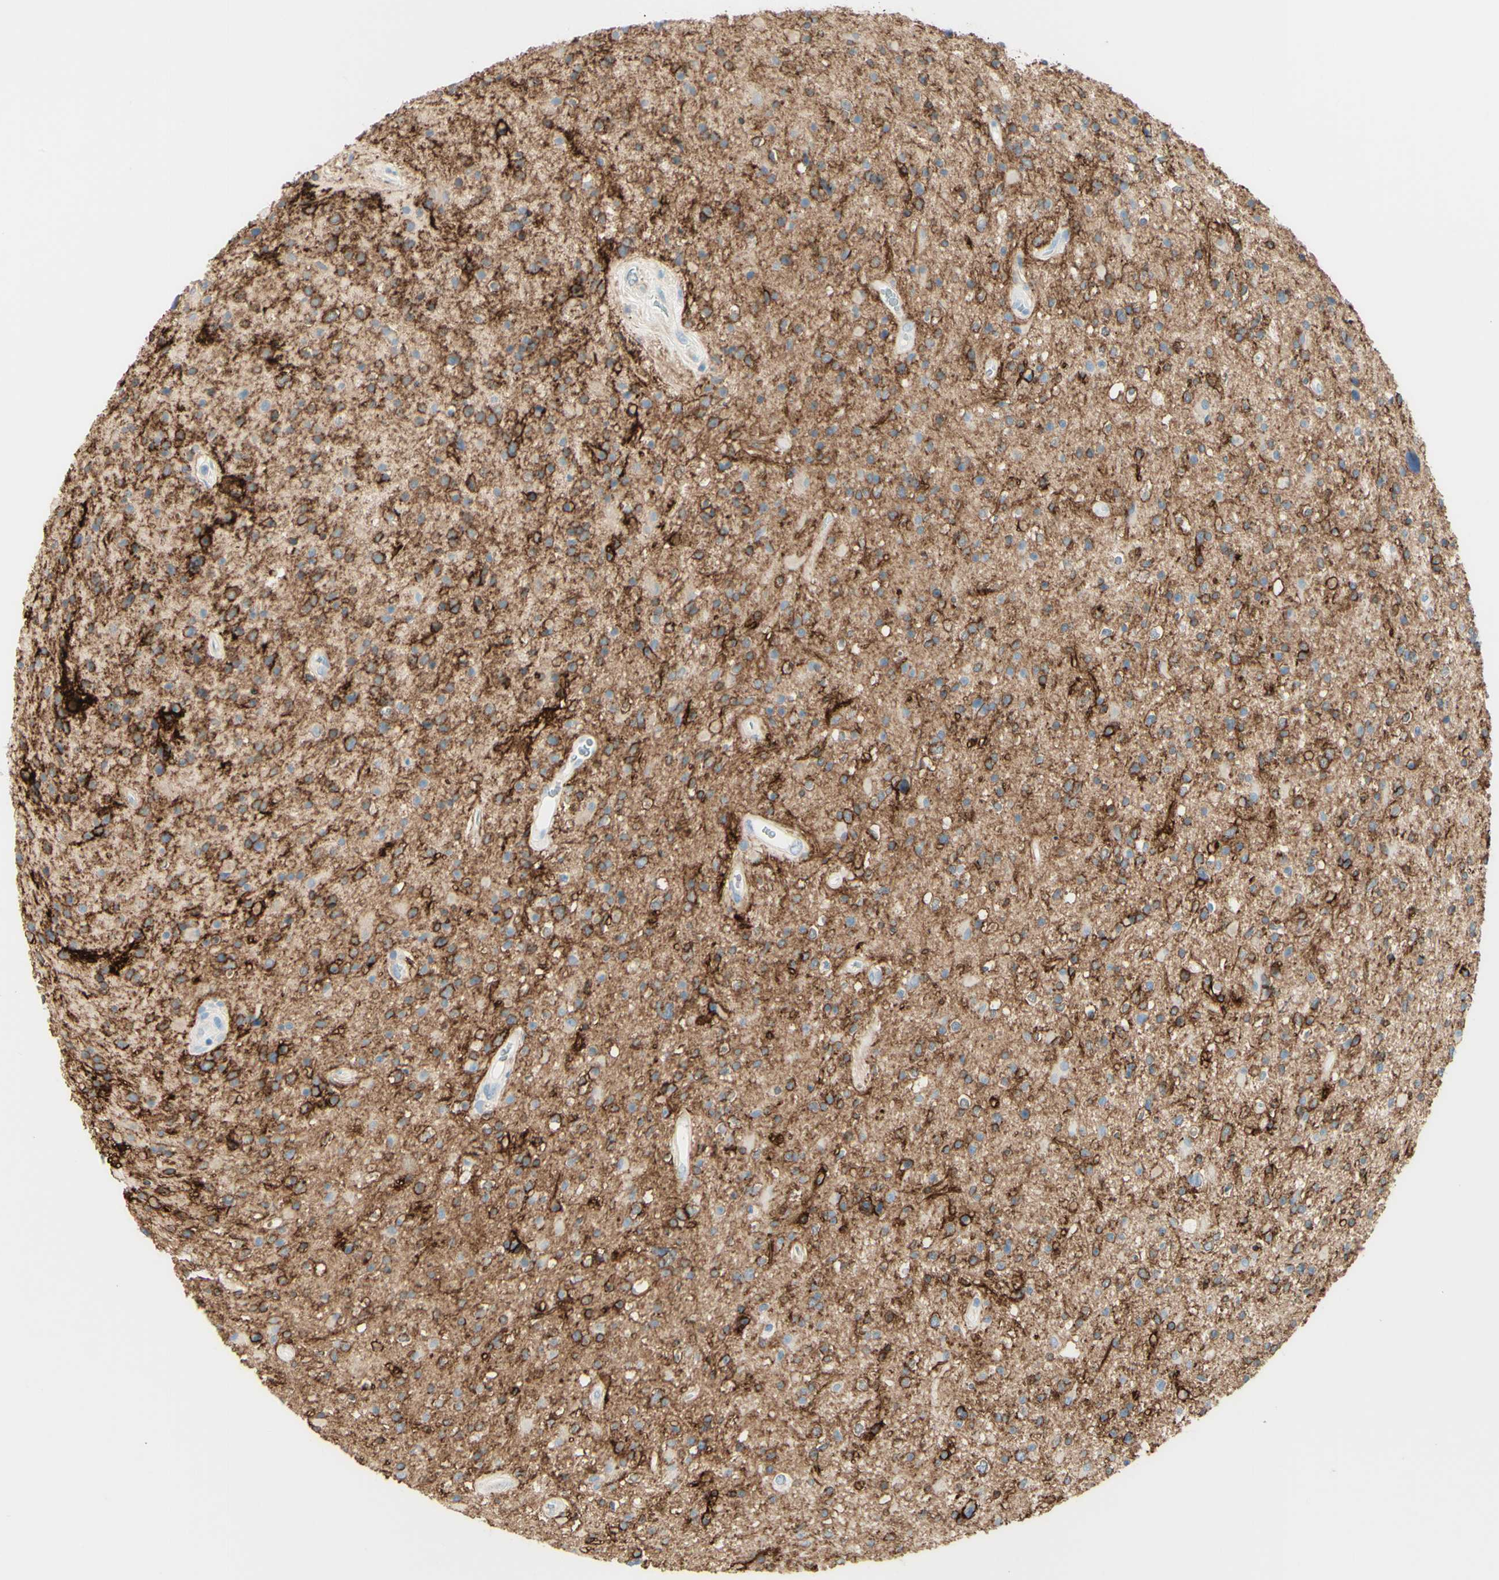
{"staining": {"intensity": "strong", "quantity": "25%-75%", "location": "cytoplasmic/membranous"}, "tissue": "glioma", "cell_type": "Tumor cells", "image_type": "cancer", "snomed": [{"axis": "morphology", "description": "Glioma, malignant, High grade"}, {"axis": "topography", "description": "Brain"}], "caption": "Glioma stained for a protein shows strong cytoplasmic/membranous positivity in tumor cells. (IHC, brightfield microscopy, high magnification).", "gene": "ALCAM", "patient": {"sex": "male", "age": 33}}